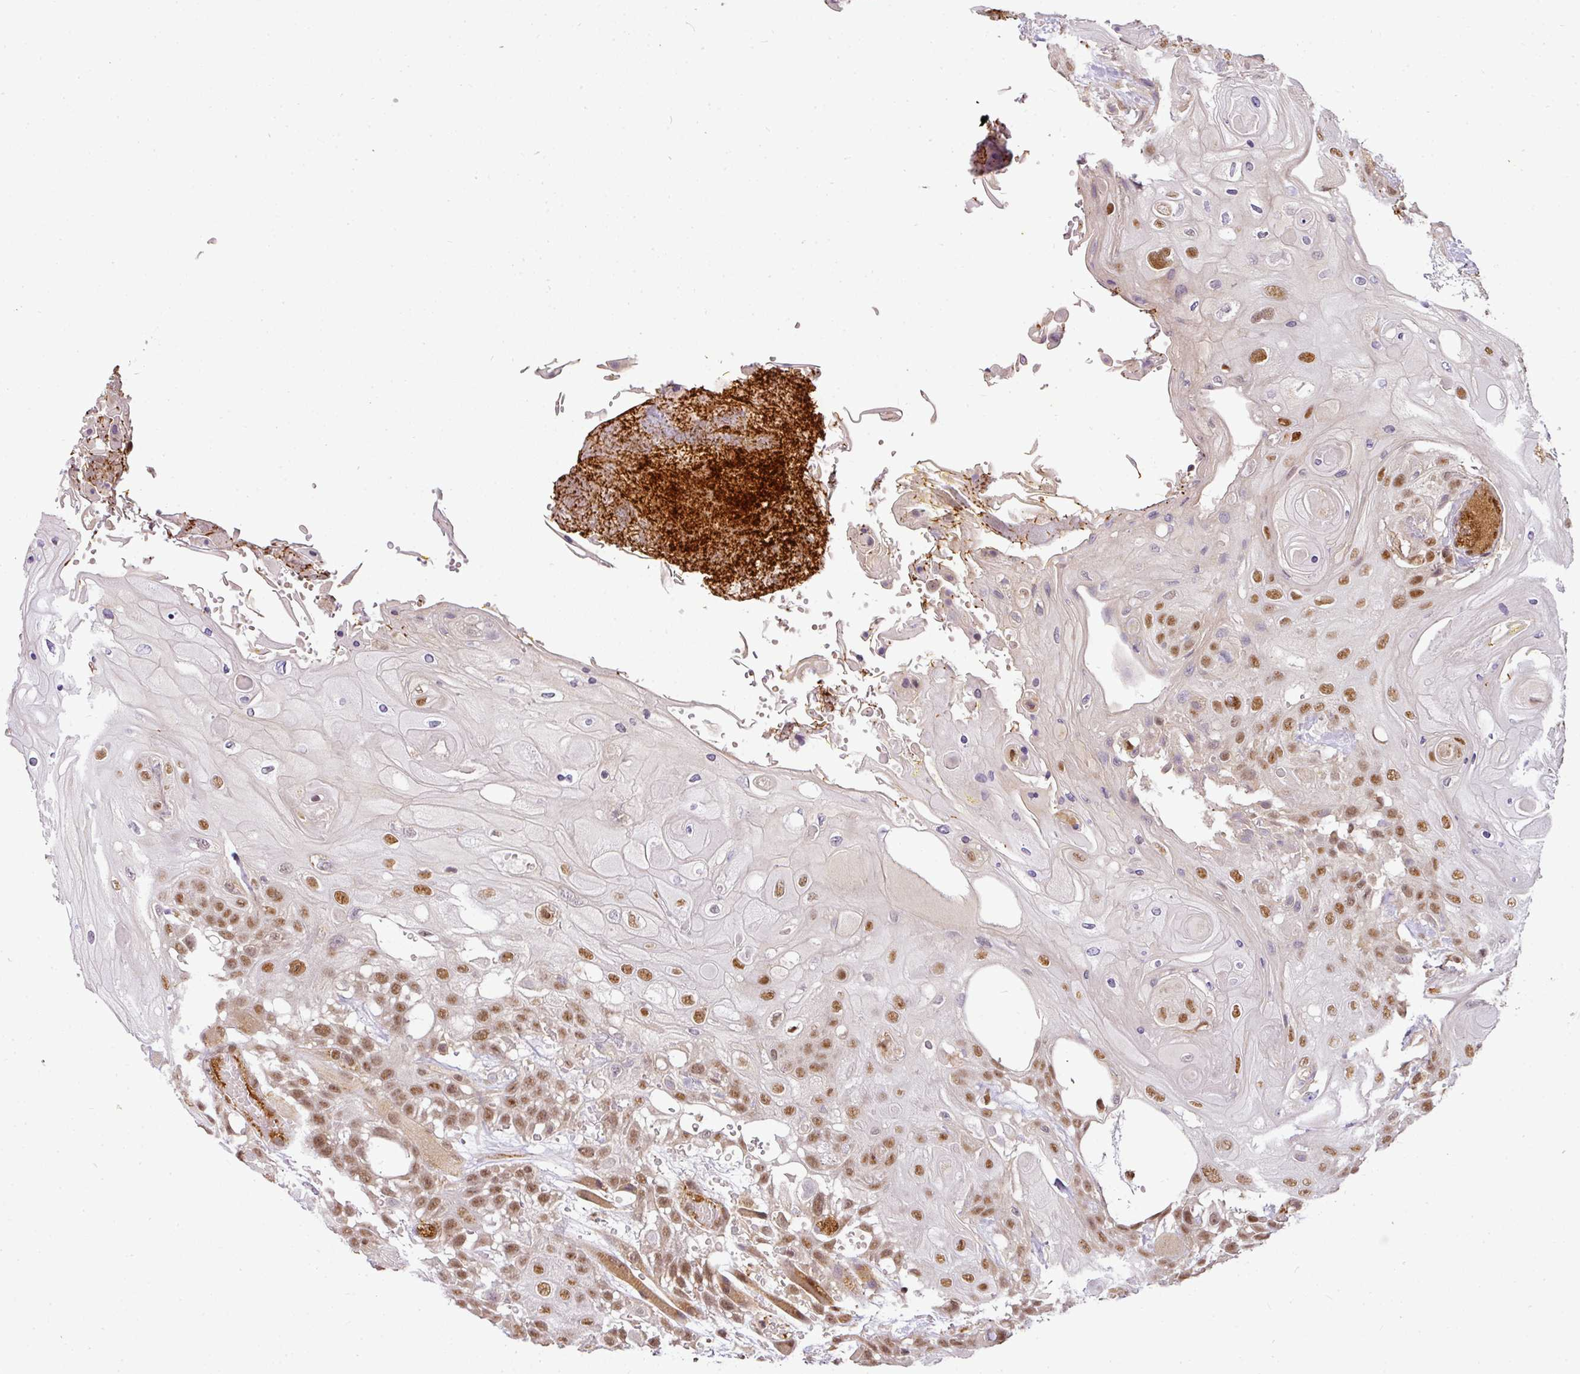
{"staining": {"intensity": "moderate", "quantity": ">75%", "location": "nuclear"}, "tissue": "head and neck cancer", "cell_type": "Tumor cells", "image_type": "cancer", "snomed": [{"axis": "morphology", "description": "Squamous cell carcinoma, NOS"}, {"axis": "topography", "description": "Head-Neck"}], "caption": "A brown stain shows moderate nuclear positivity of a protein in squamous cell carcinoma (head and neck) tumor cells. The staining was performed using DAB (3,3'-diaminobenzidine) to visualize the protein expression in brown, while the nuclei were stained in blue with hematoxylin (Magnification: 20x).", "gene": "C1orf226", "patient": {"sex": "female", "age": 43}}